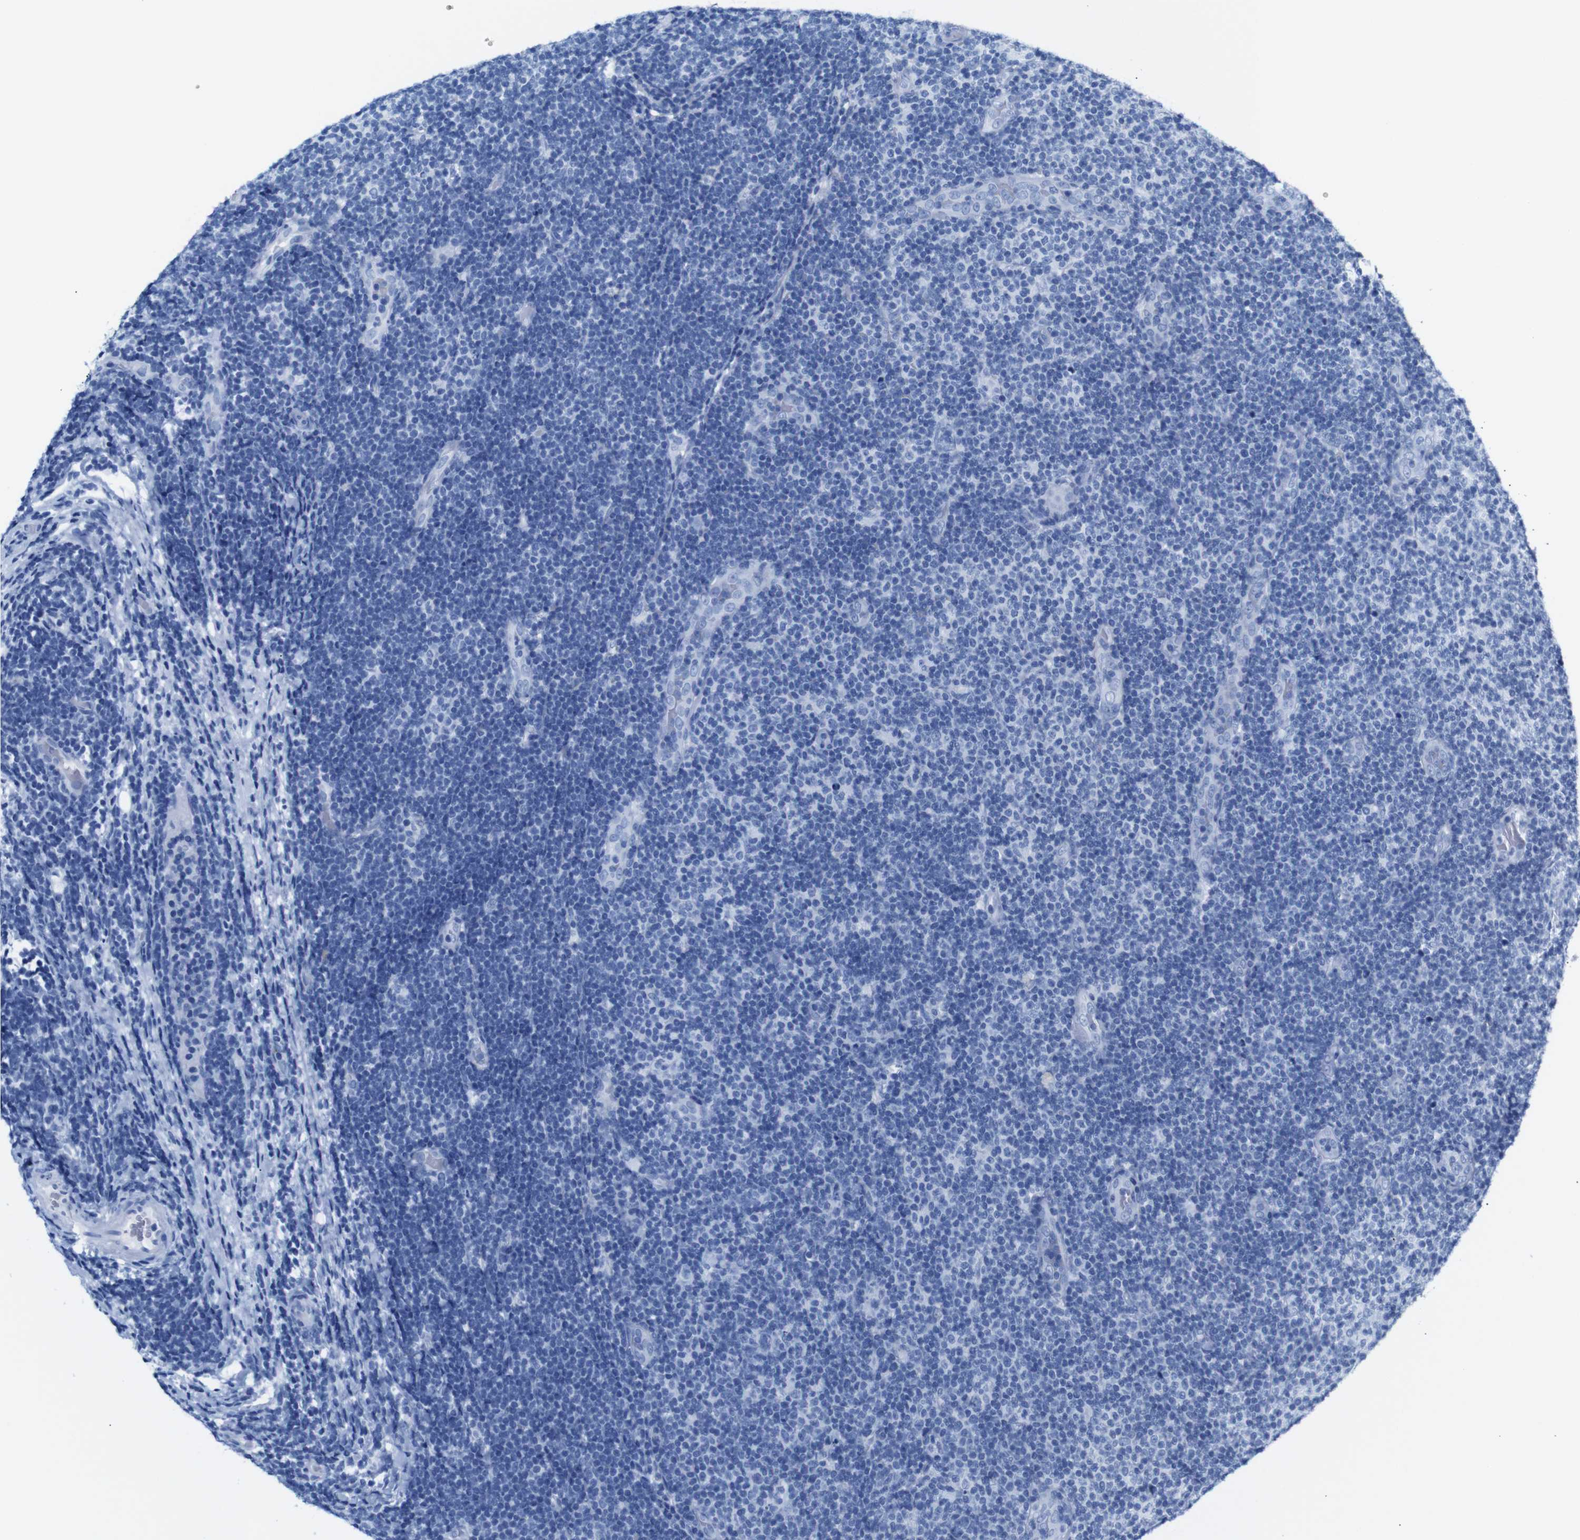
{"staining": {"intensity": "negative", "quantity": "none", "location": "none"}, "tissue": "lymphoma", "cell_type": "Tumor cells", "image_type": "cancer", "snomed": [{"axis": "morphology", "description": "Malignant lymphoma, non-Hodgkin's type, Low grade"}, {"axis": "topography", "description": "Lymph node"}], "caption": "A photomicrograph of lymphoma stained for a protein displays no brown staining in tumor cells.", "gene": "ERVMER34-1", "patient": {"sex": "male", "age": 83}}